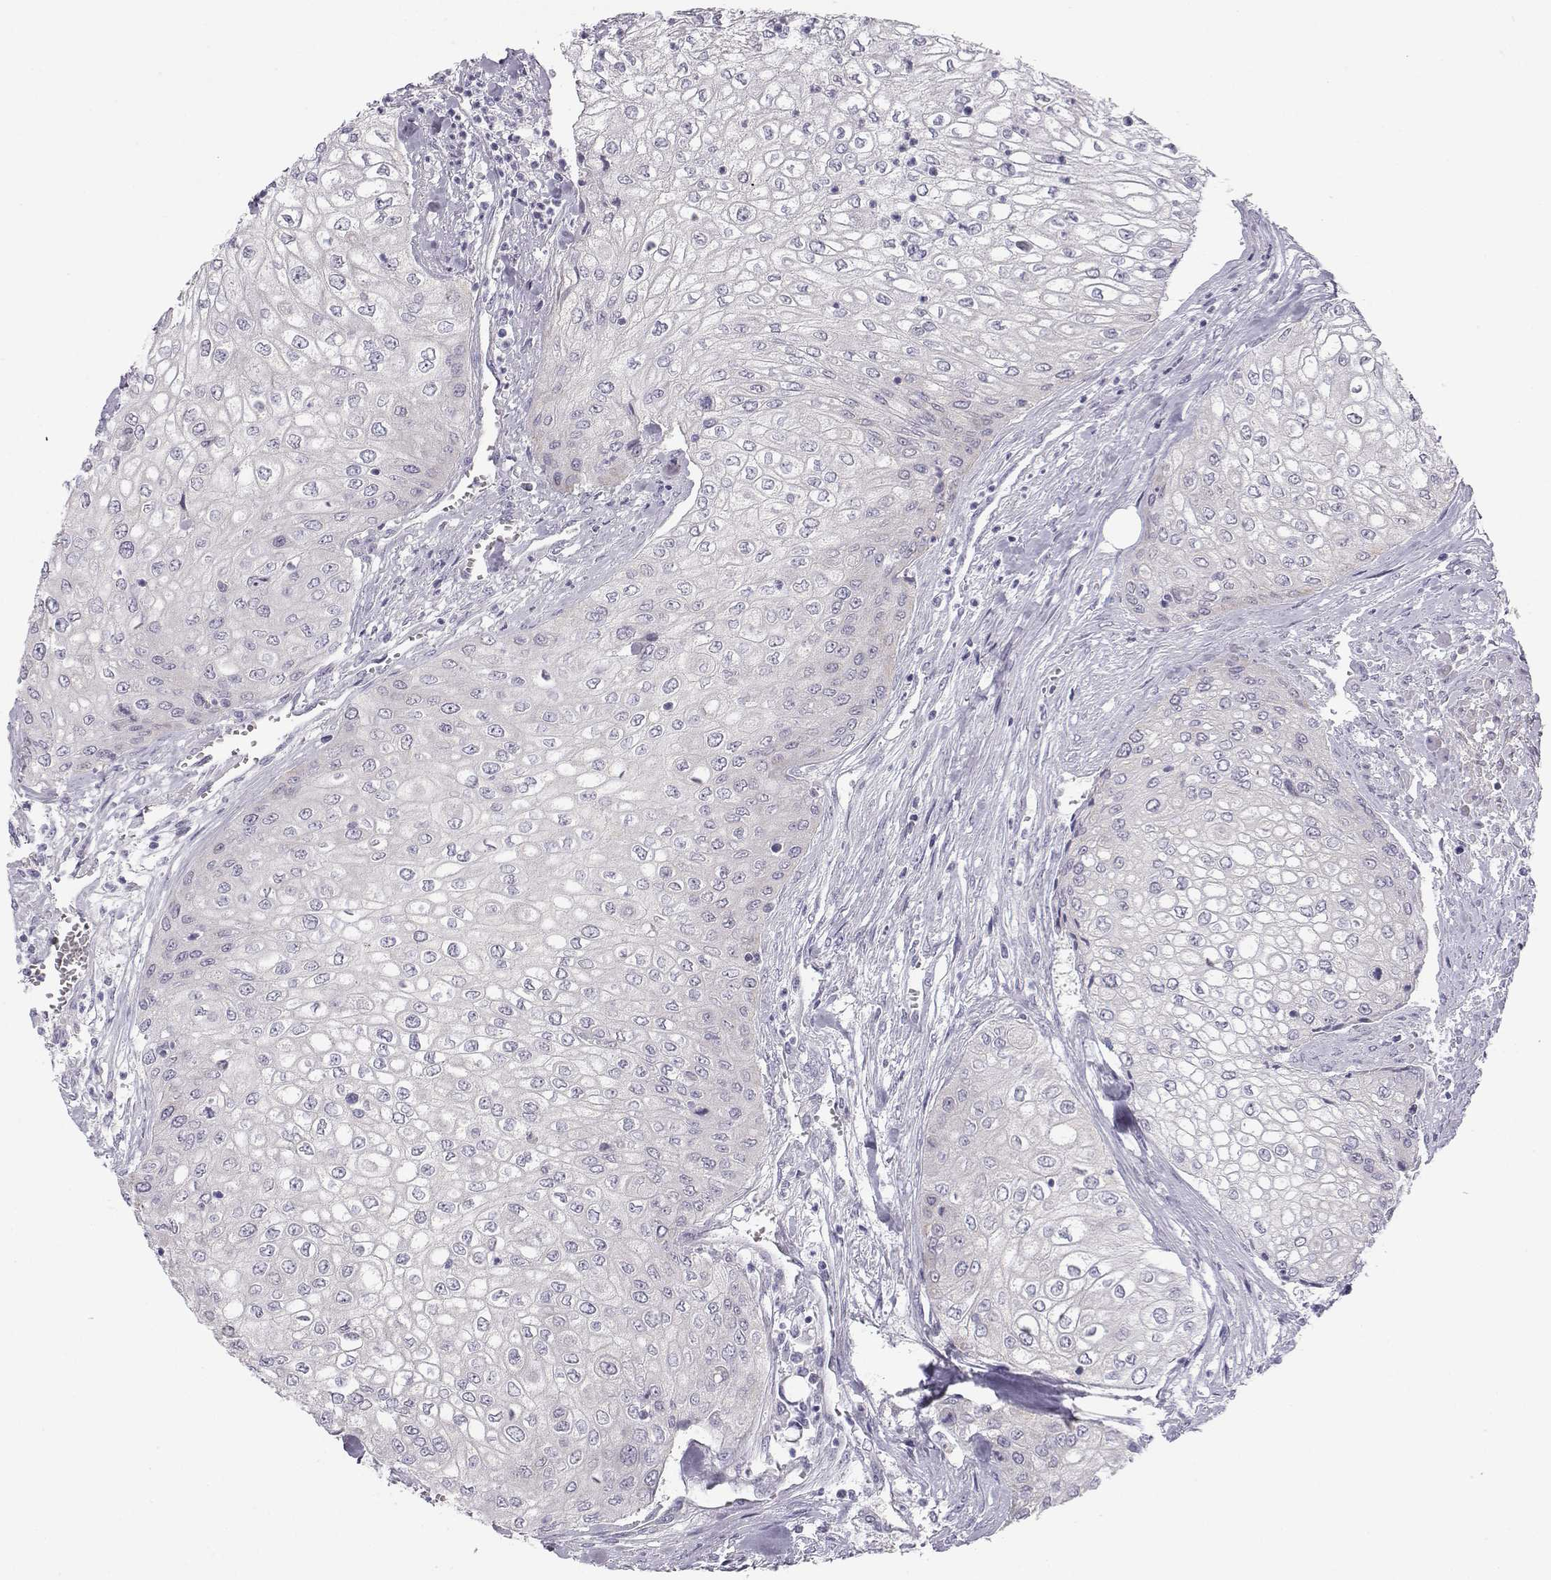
{"staining": {"intensity": "negative", "quantity": "none", "location": "none"}, "tissue": "urothelial cancer", "cell_type": "Tumor cells", "image_type": "cancer", "snomed": [{"axis": "morphology", "description": "Urothelial carcinoma, High grade"}, {"axis": "topography", "description": "Urinary bladder"}], "caption": "The histopathology image exhibits no significant expression in tumor cells of high-grade urothelial carcinoma.", "gene": "KCNMB4", "patient": {"sex": "male", "age": 62}}